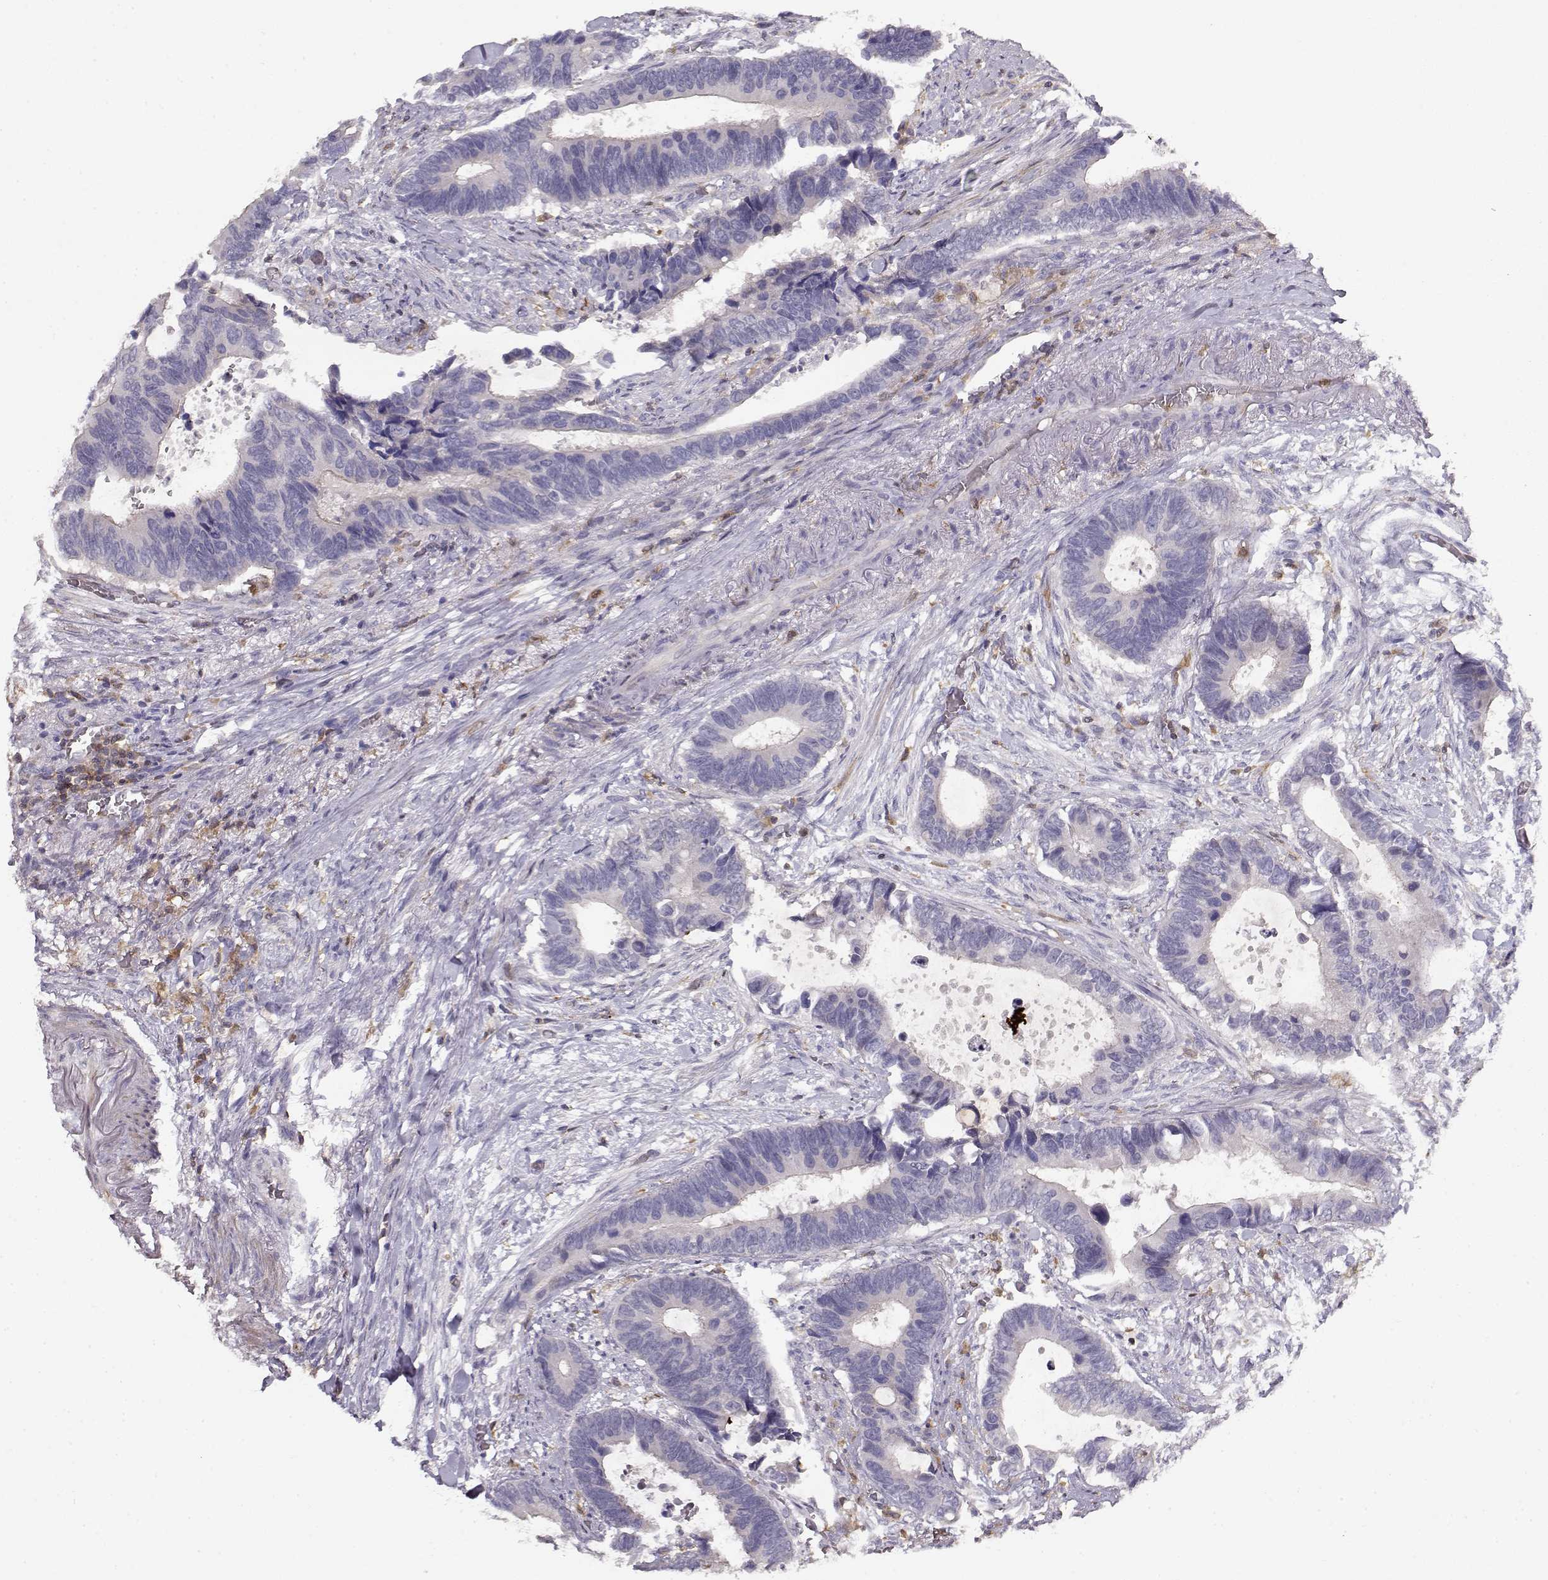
{"staining": {"intensity": "negative", "quantity": "none", "location": "none"}, "tissue": "colorectal cancer", "cell_type": "Tumor cells", "image_type": "cancer", "snomed": [{"axis": "morphology", "description": "Adenocarcinoma, NOS"}, {"axis": "topography", "description": "Colon"}], "caption": "Tumor cells are negative for protein expression in human colorectal cancer.", "gene": "VAV1", "patient": {"sex": "male", "age": 49}}